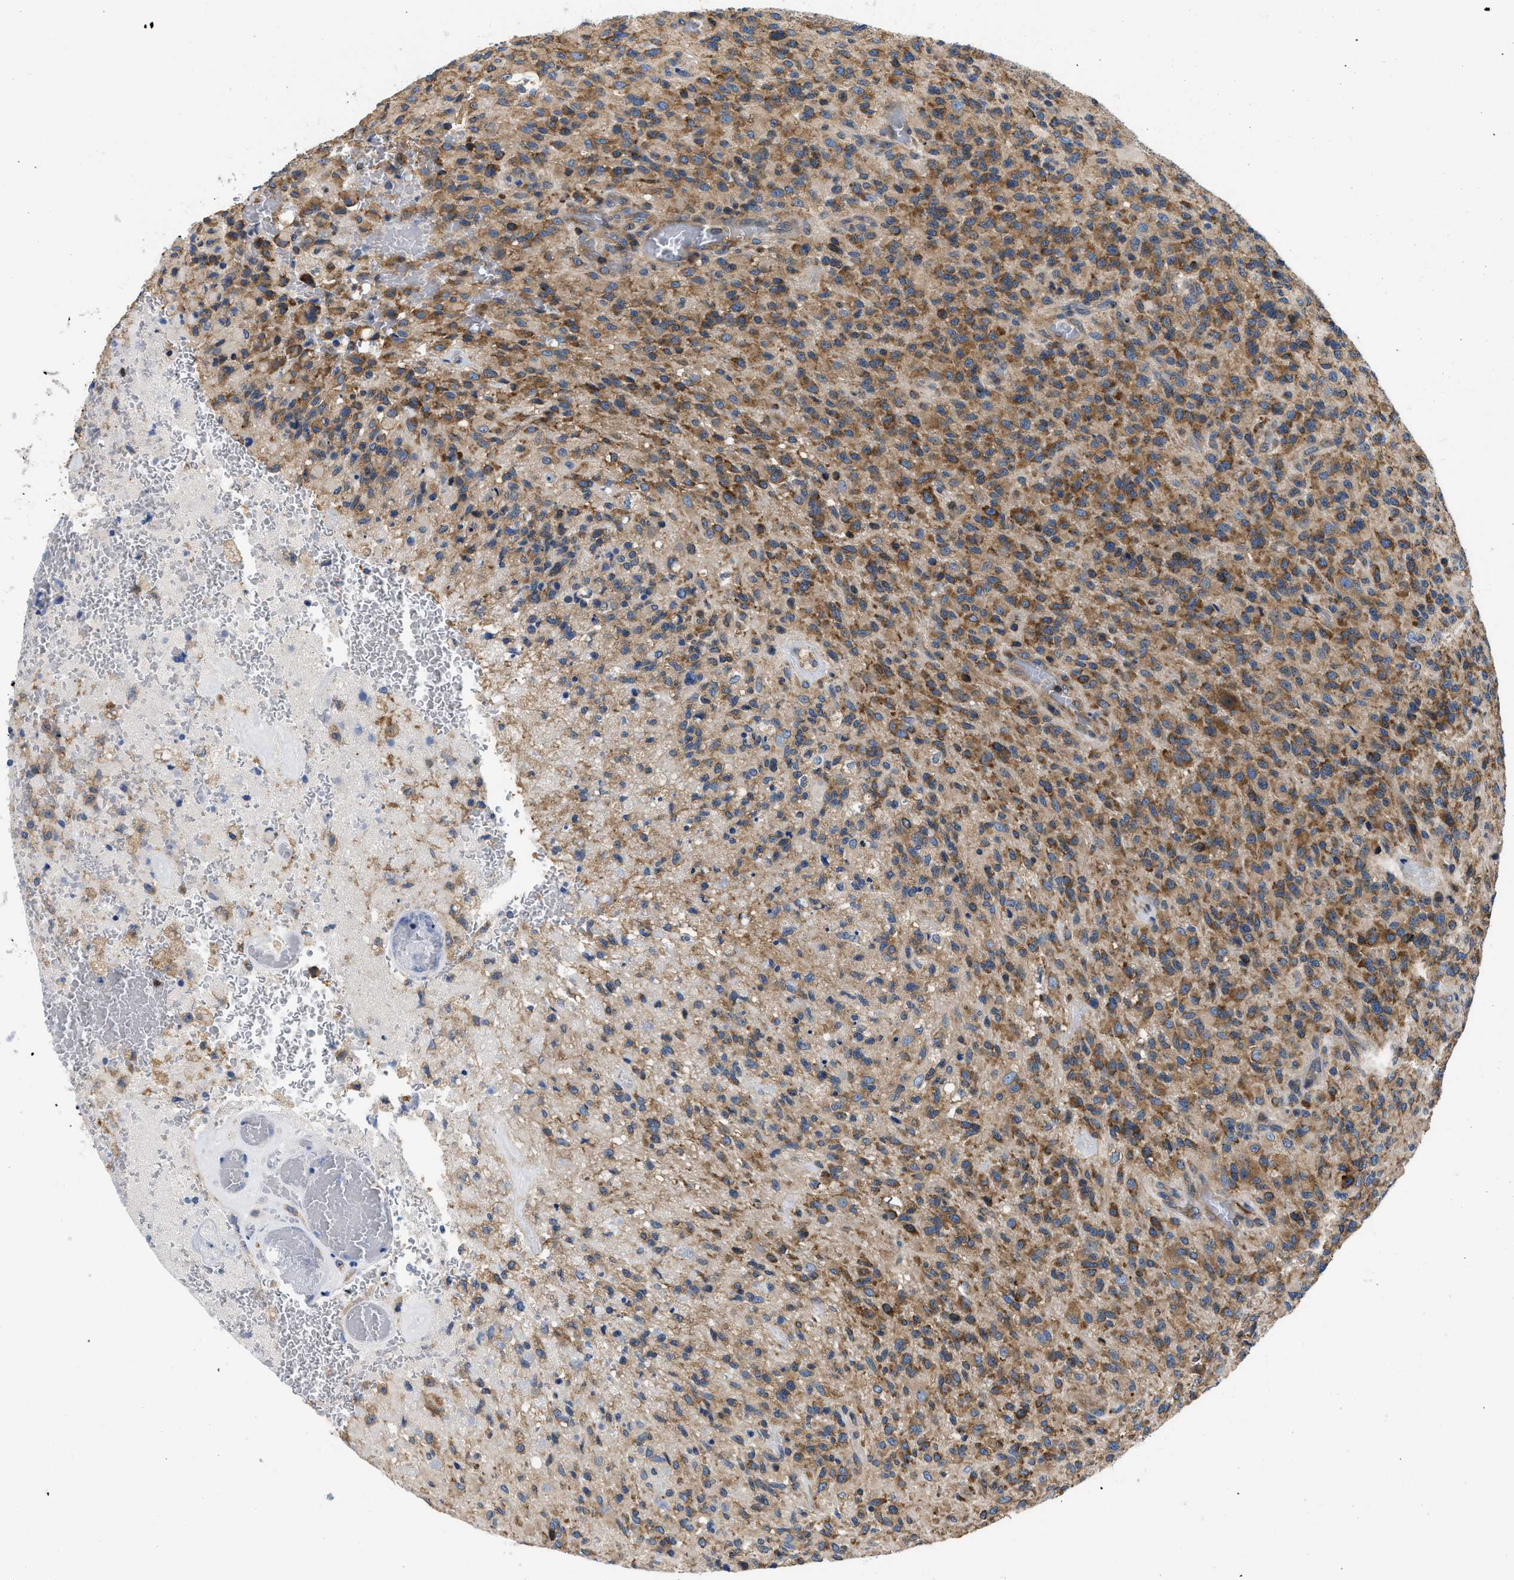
{"staining": {"intensity": "moderate", "quantity": ">75%", "location": "cytoplasmic/membranous"}, "tissue": "glioma", "cell_type": "Tumor cells", "image_type": "cancer", "snomed": [{"axis": "morphology", "description": "Glioma, malignant, High grade"}, {"axis": "topography", "description": "Brain"}], "caption": "Malignant high-grade glioma was stained to show a protein in brown. There is medium levels of moderate cytoplasmic/membranous positivity in about >75% of tumor cells. (brown staining indicates protein expression, while blue staining denotes nuclei).", "gene": "ABCF1", "patient": {"sex": "male", "age": 71}}